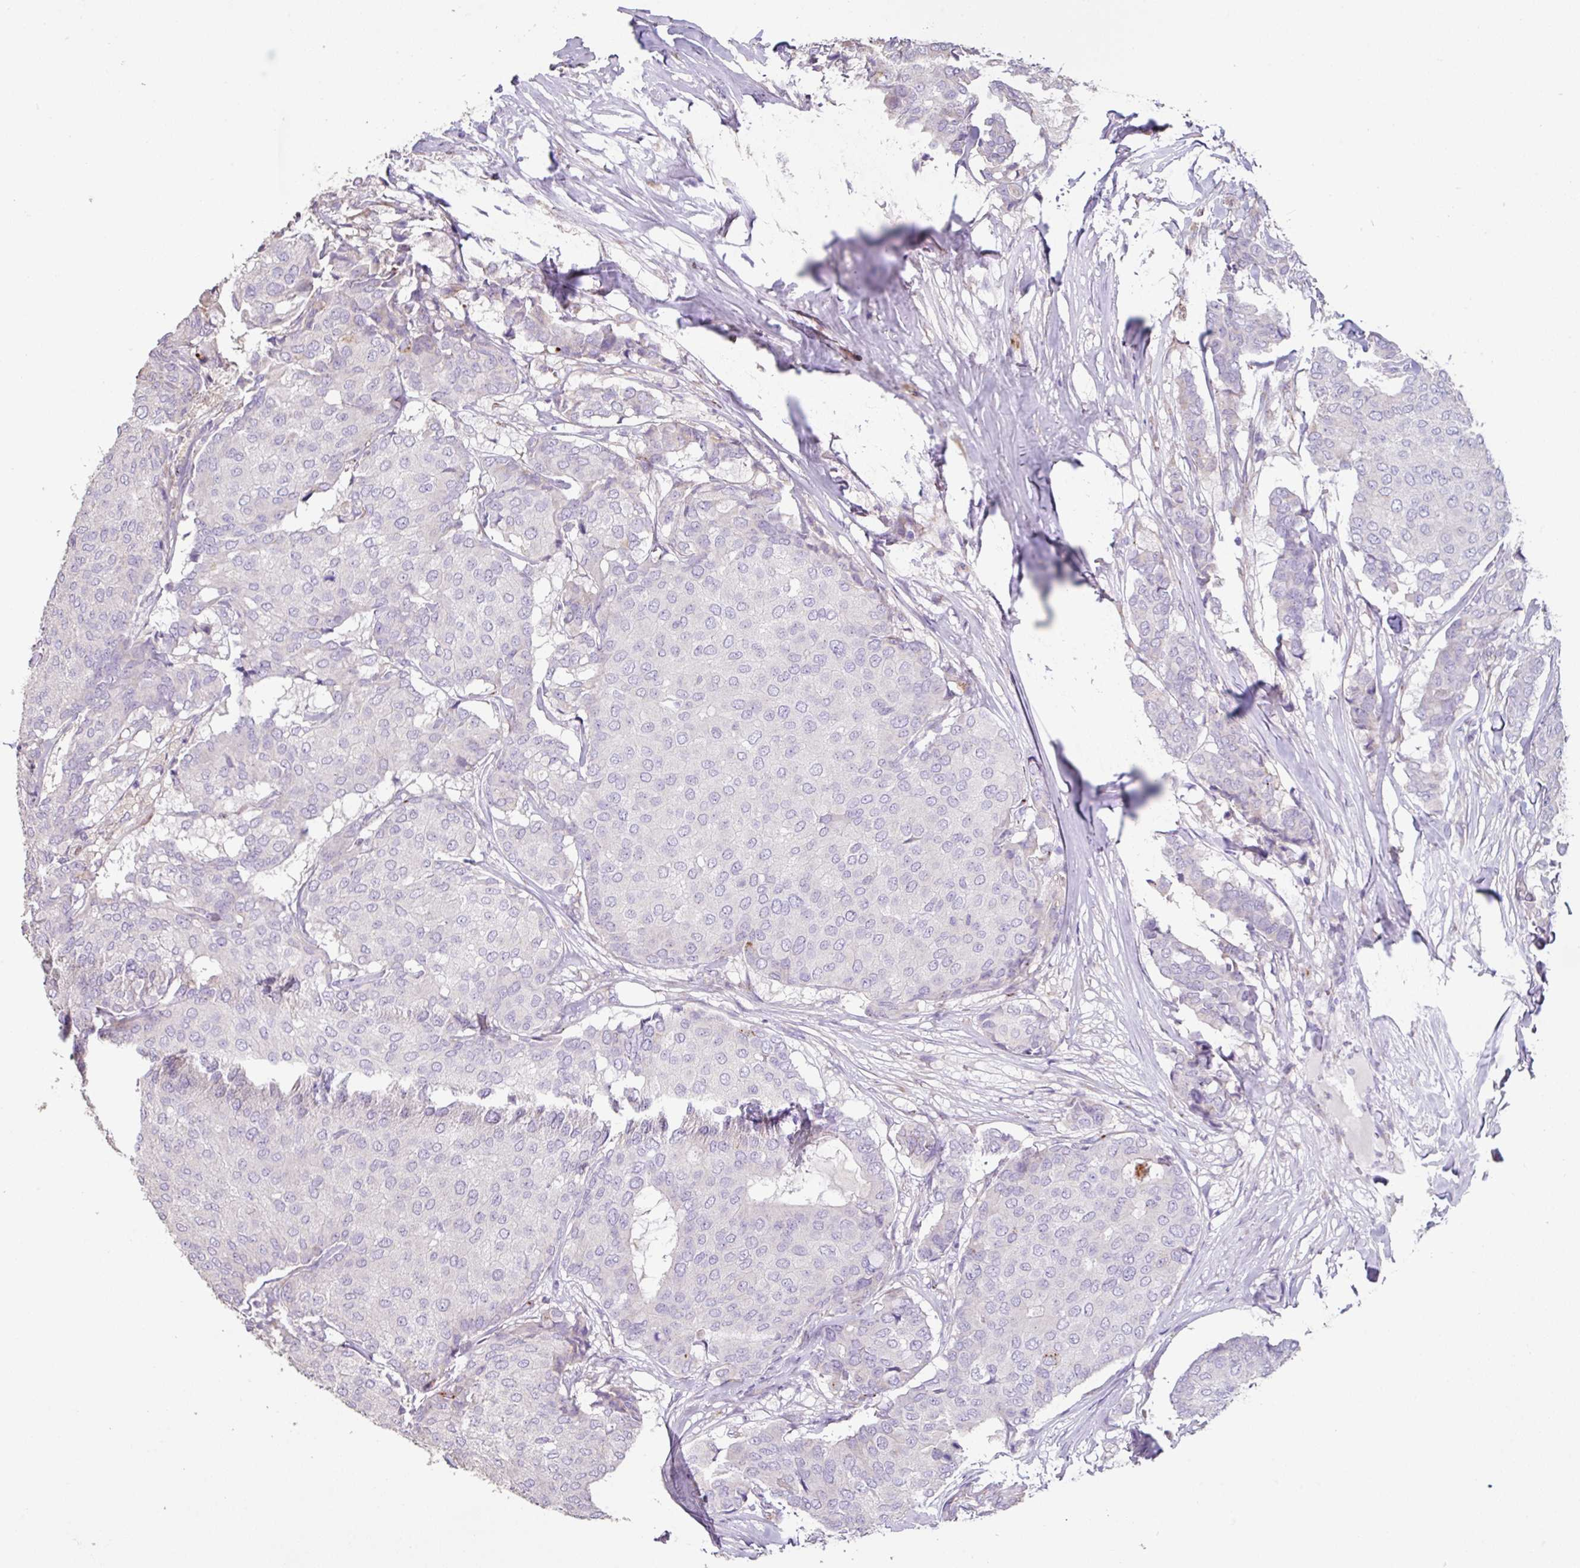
{"staining": {"intensity": "negative", "quantity": "none", "location": "none"}, "tissue": "breast cancer", "cell_type": "Tumor cells", "image_type": "cancer", "snomed": [{"axis": "morphology", "description": "Duct carcinoma"}, {"axis": "topography", "description": "Breast"}], "caption": "This is an immunohistochemistry (IHC) photomicrograph of breast cancer (infiltrating ductal carcinoma). There is no positivity in tumor cells.", "gene": "ZG16", "patient": {"sex": "female", "age": 75}}